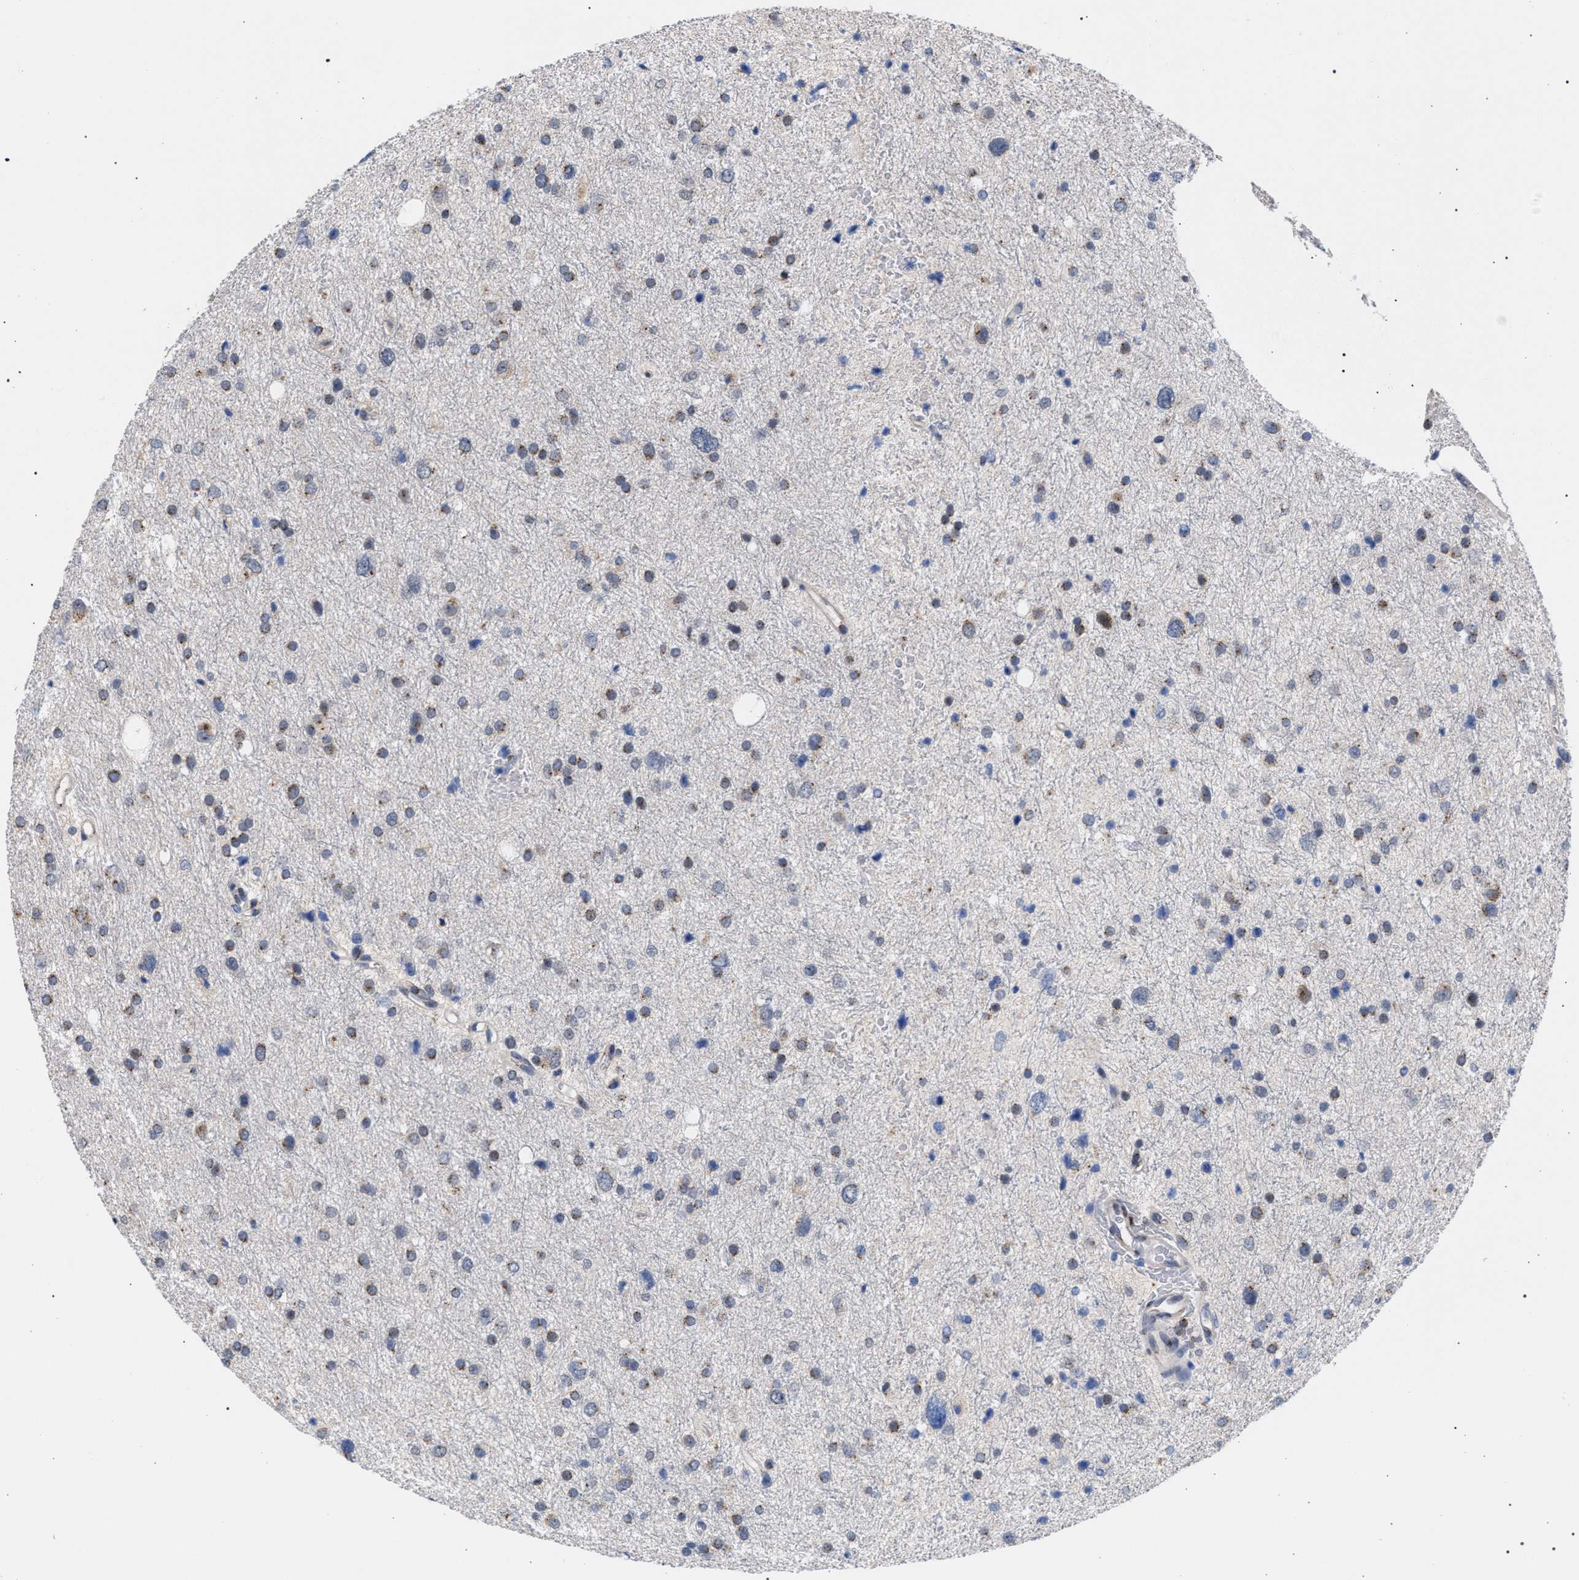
{"staining": {"intensity": "weak", "quantity": "<25%", "location": "cytoplasmic/membranous"}, "tissue": "glioma", "cell_type": "Tumor cells", "image_type": "cancer", "snomed": [{"axis": "morphology", "description": "Glioma, malignant, Low grade"}, {"axis": "topography", "description": "Brain"}], "caption": "Human glioma stained for a protein using IHC demonstrates no expression in tumor cells.", "gene": "GOLGA2", "patient": {"sex": "female", "age": 37}}